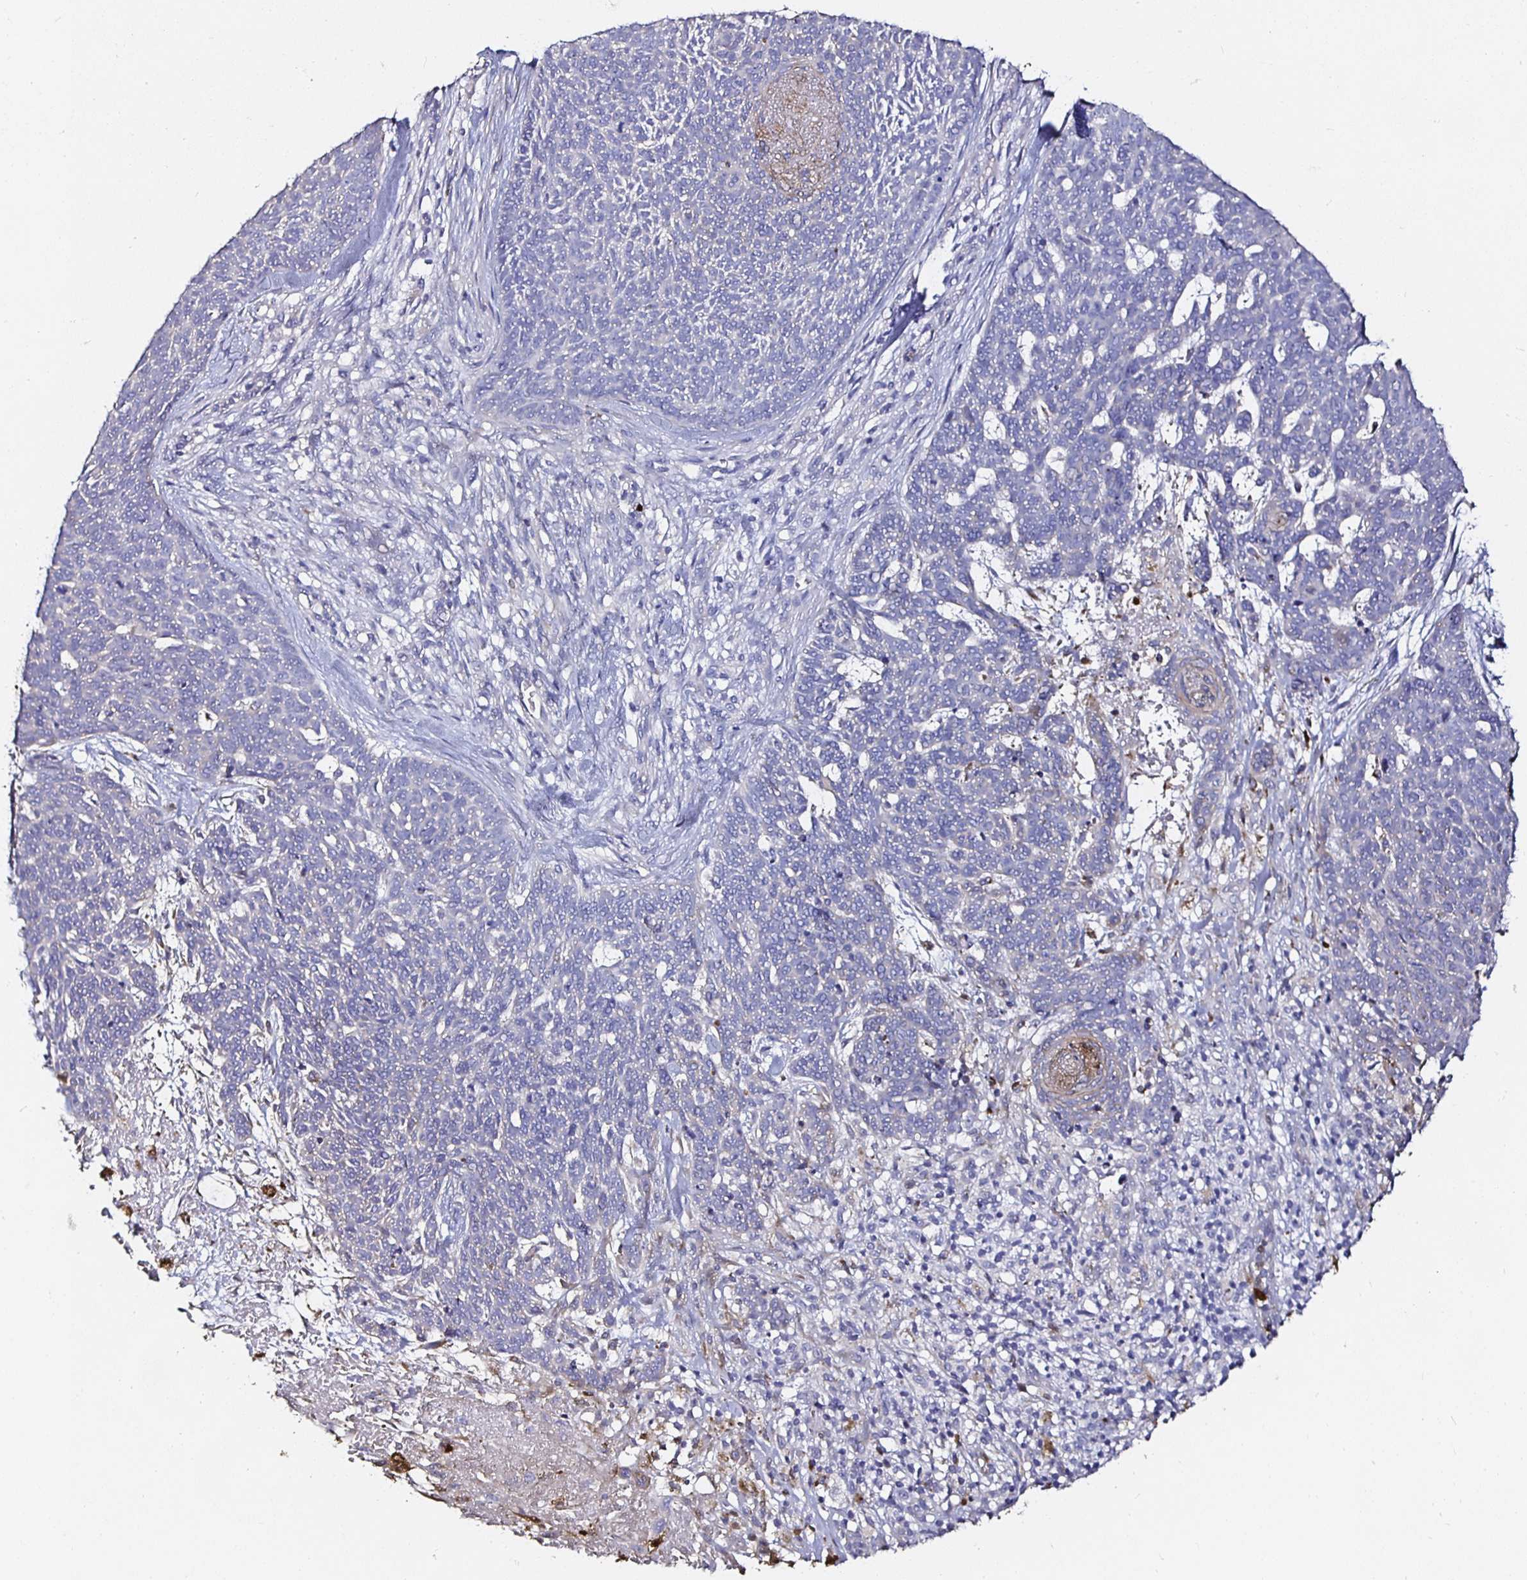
{"staining": {"intensity": "negative", "quantity": "none", "location": "none"}, "tissue": "skin cancer", "cell_type": "Tumor cells", "image_type": "cancer", "snomed": [{"axis": "morphology", "description": "Basal cell carcinoma"}, {"axis": "topography", "description": "Skin"}], "caption": "A high-resolution histopathology image shows immunohistochemistry (IHC) staining of skin cancer (basal cell carcinoma), which exhibits no significant staining in tumor cells.", "gene": "TLR4", "patient": {"sex": "female", "age": 78}}